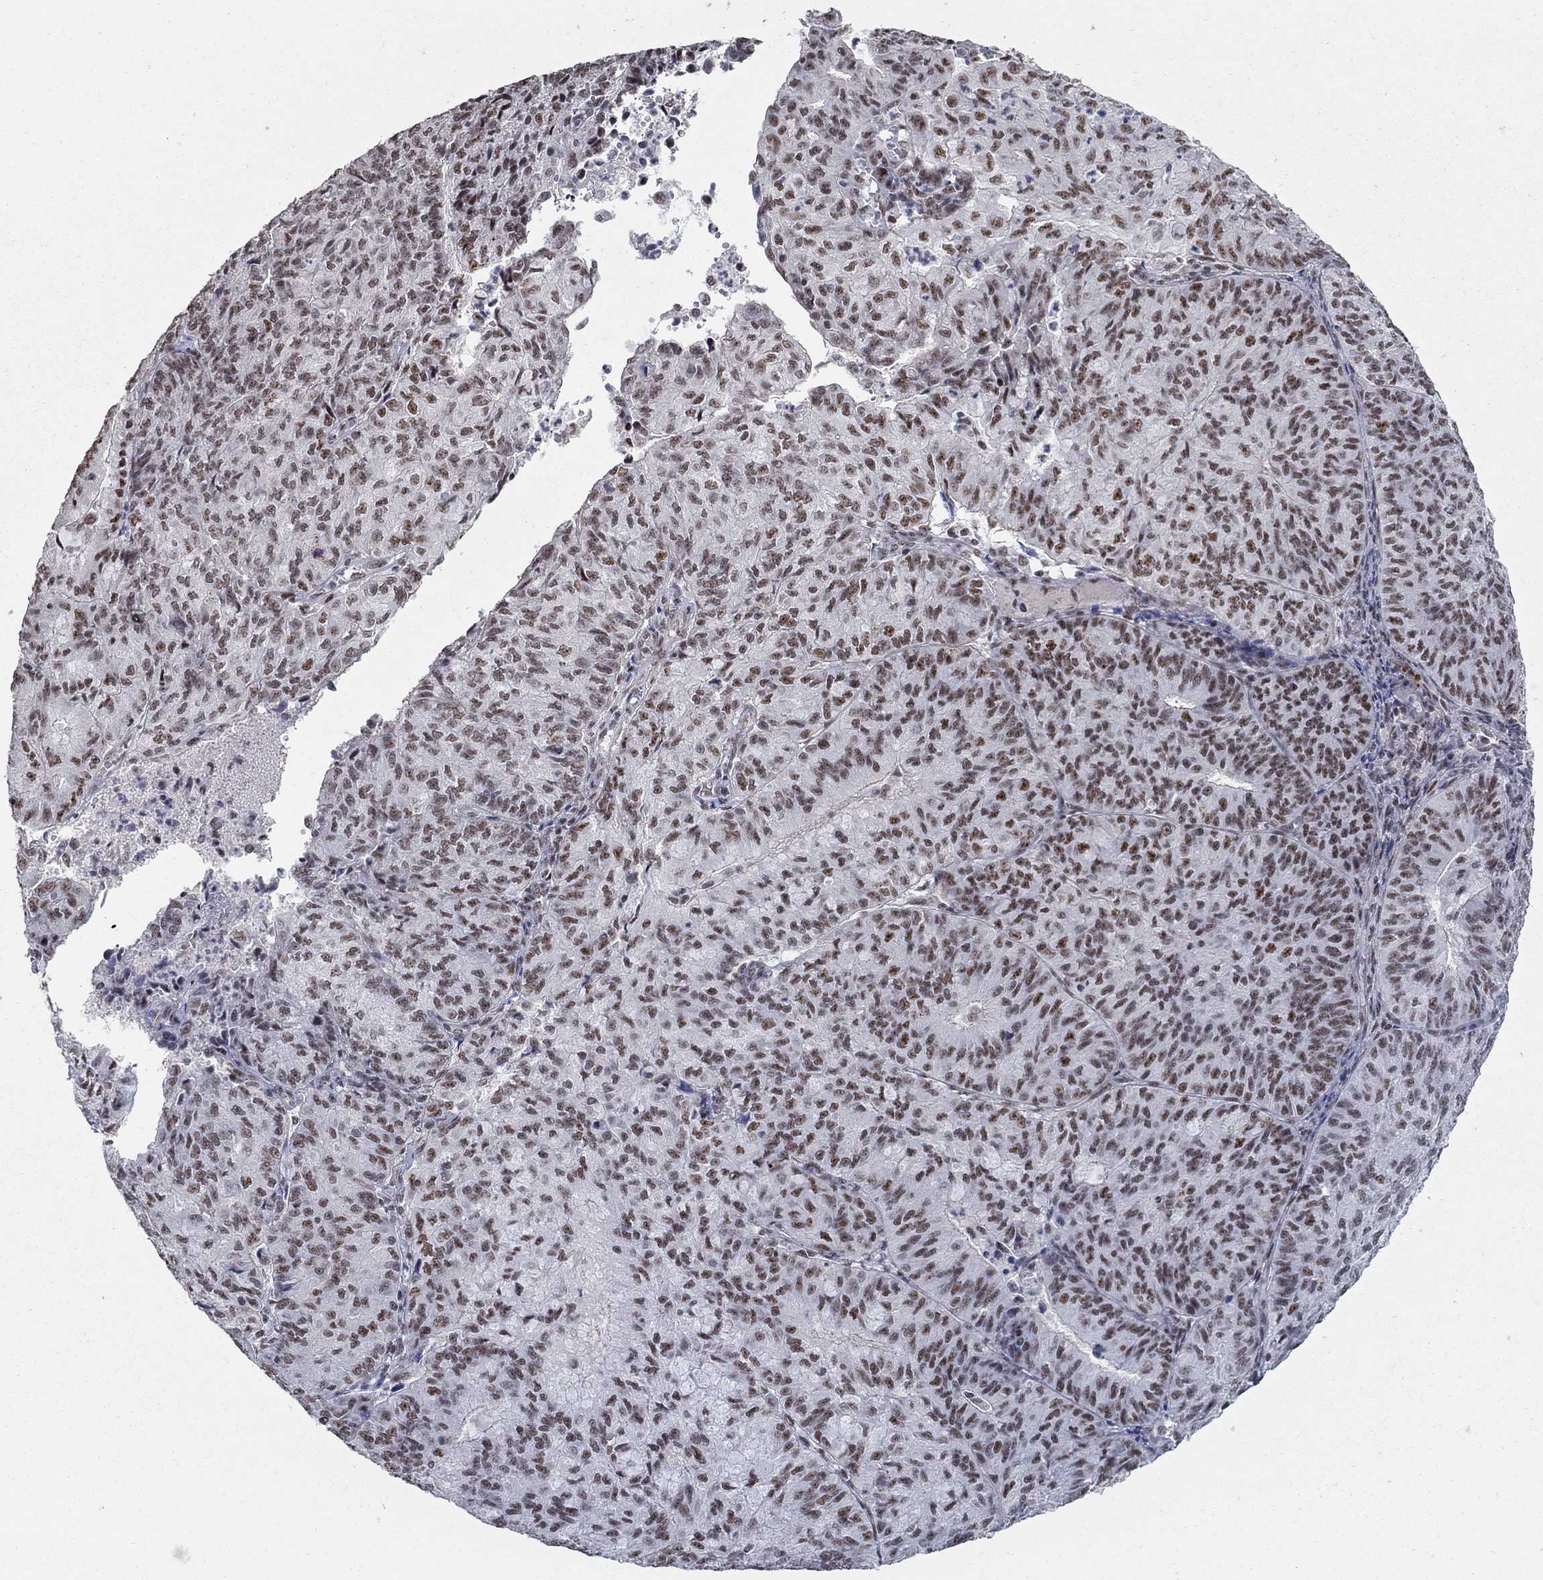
{"staining": {"intensity": "moderate", "quantity": ">75%", "location": "nuclear"}, "tissue": "endometrial cancer", "cell_type": "Tumor cells", "image_type": "cancer", "snomed": [{"axis": "morphology", "description": "Adenocarcinoma, NOS"}, {"axis": "topography", "description": "Endometrium"}], "caption": "This micrograph demonstrates IHC staining of endometrial cancer, with medium moderate nuclear positivity in approximately >75% of tumor cells.", "gene": "PNISR", "patient": {"sex": "female", "age": 82}}